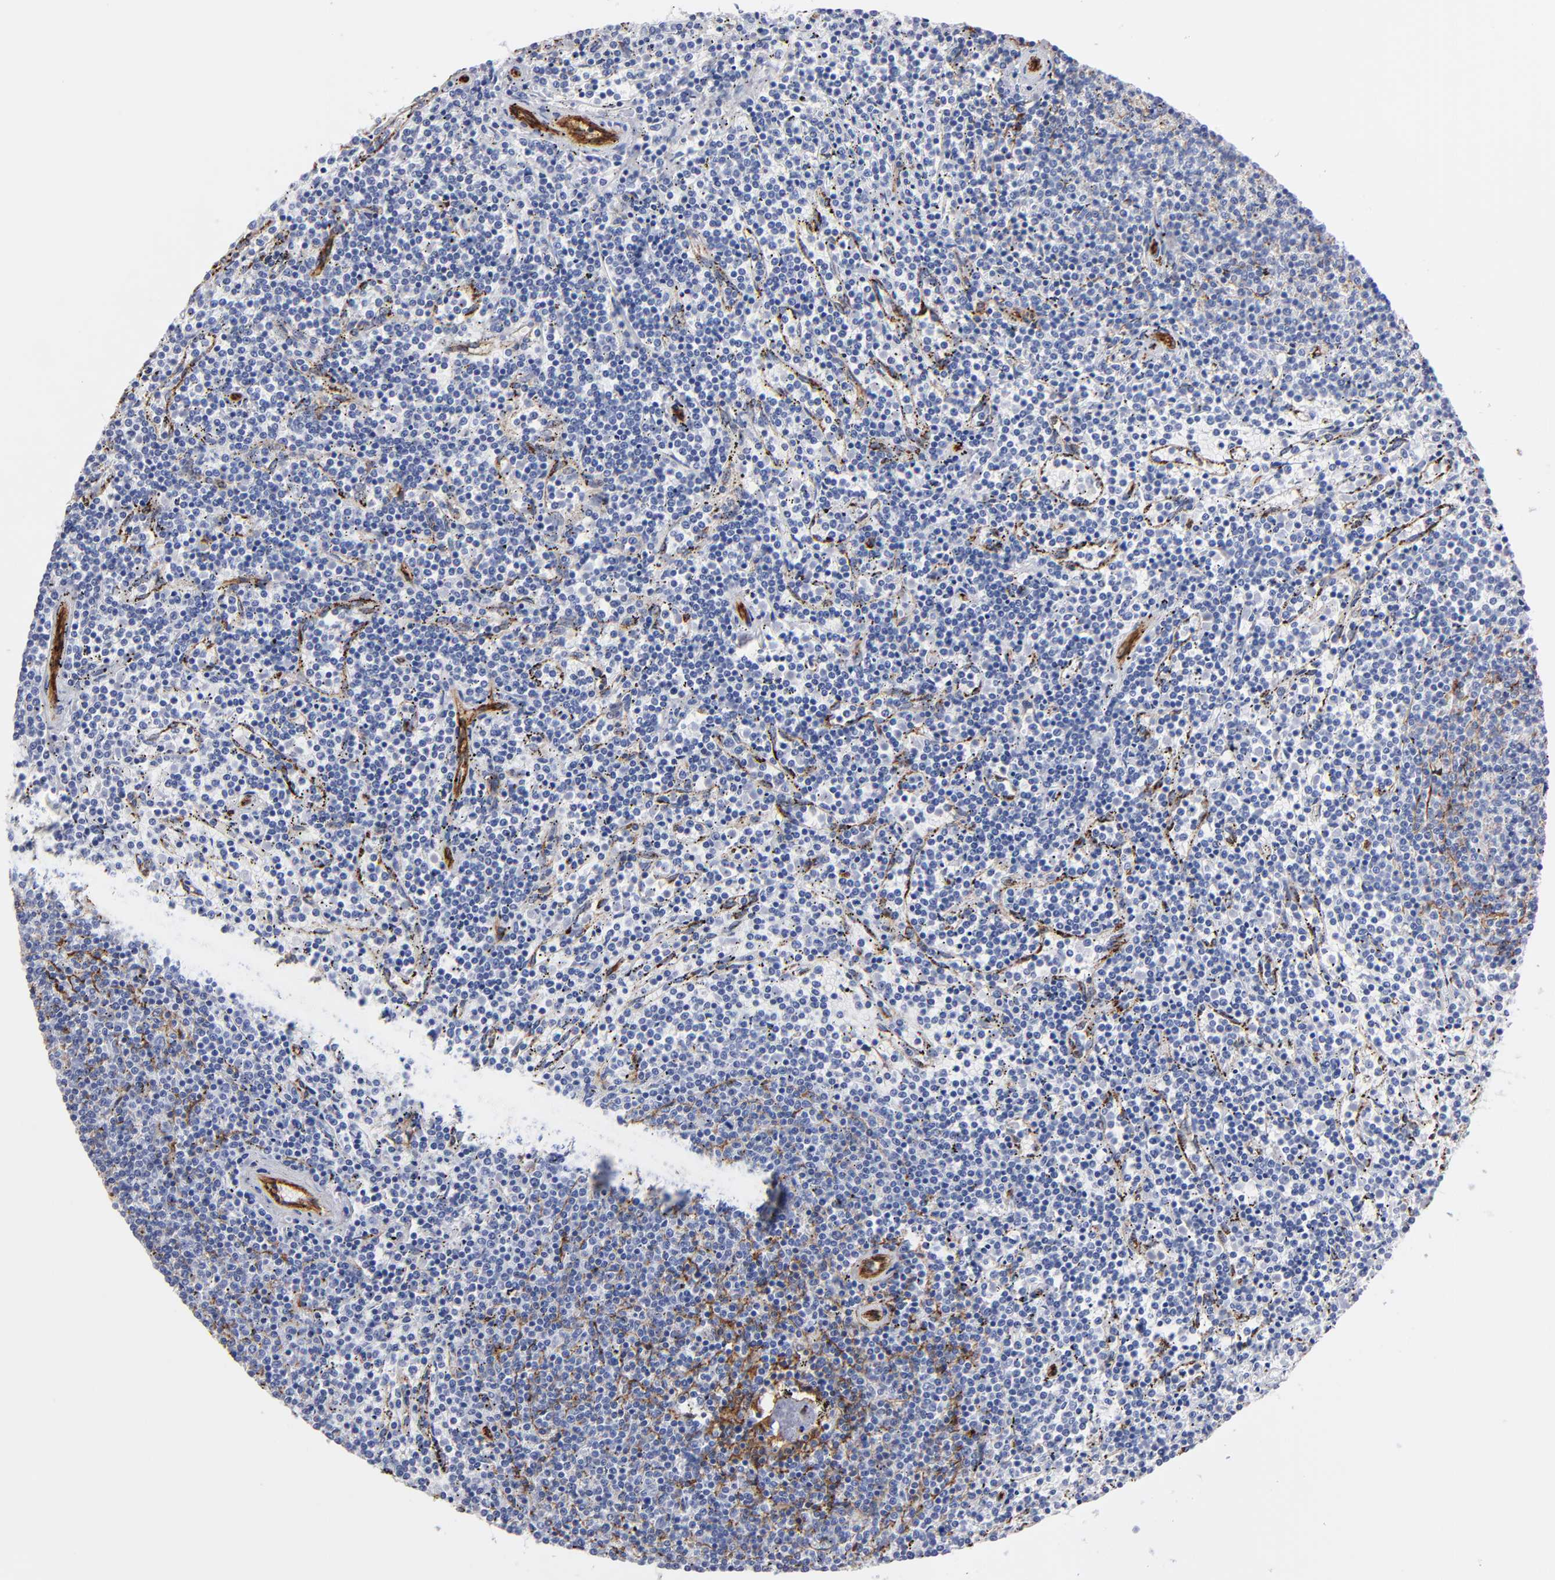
{"staining": {"intensity": "negative", "quantity": "none", "location": "none"}, "tissue": "lymphoma", "cell_type": "Tumor cells", "image_type": "cancer", "snomed": [{"axis": "morphology", "description": "Malignant lymphoma, non-Hodgkin's type, Low grade"}, {"axis": "topography", "description": "Spleen"}], "caption": "There is no significant expression in tumor cells of malignant lymphoma, non-Hodgkin's type (low-grade).", "gene": "TM4SF1", "patient": {"sex": "female", "age": 50}}